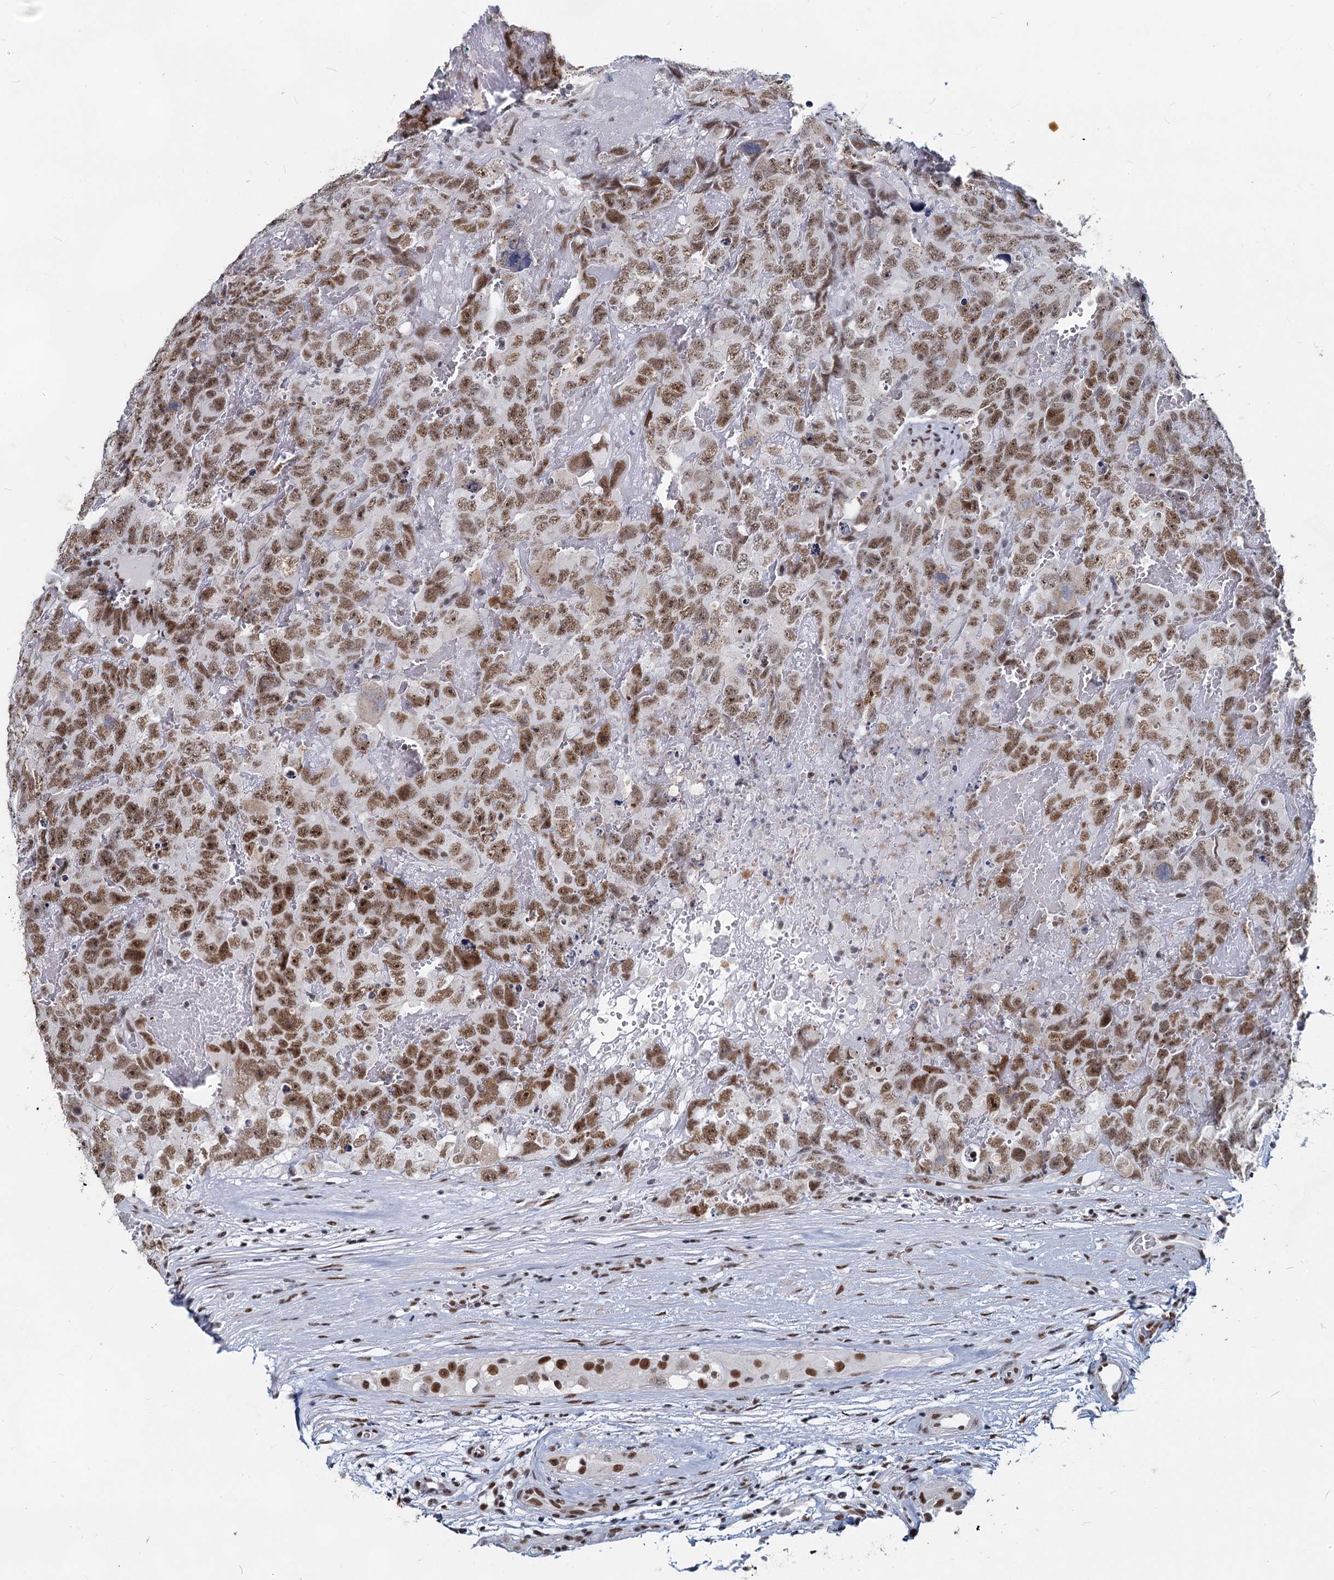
{"staining": {"intensity": "moderate", "quantity": ">75%", "location": "nuclear"}, "tissue": "testis cancer", "cell_type": "Tumor cells", "image_type": "cancer", "snomed": [{"axis": "morphology", "description": "Carcinoma, Embryonal, NOS"}, {"axis": "topography", "description": "Testis"}], "caption": "The micrograph reveals staining of testis embryonal carcinoma, revealing moderate nuclear protein positivity (brown color) within tumor cells.", "gene": "METTL14", "patient": {"sex": "male", "age": 45}}